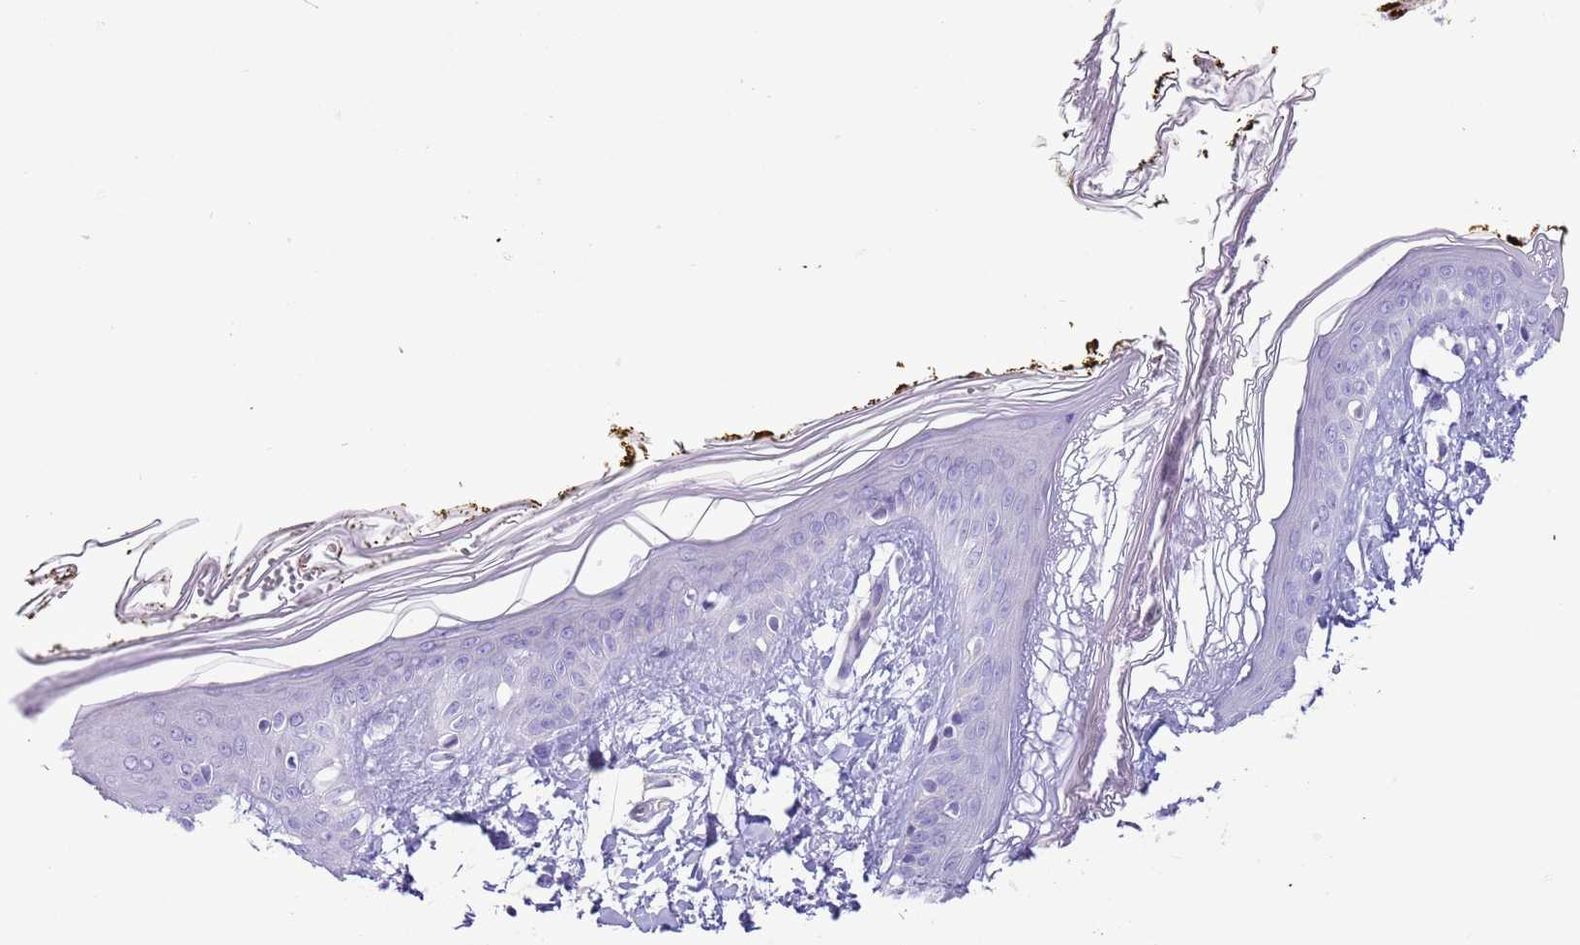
{"staining": {"intensity": "negative", "quantity": "none", "location": "none"}, "tissue": "skin", "cell_type": "Fibroblasts", "image_type": "normal", "snomed": [{"axis": "morphology", "description": "Normal tissue, NOS"}, {"axis": "topography", "description": "Skin"}], "caption": "Immunohistochemistry (IHC) of normal skin reveals no positivity in fibroblasts.", "gene": "SLC7A14", "patient": {"sex": "female", "age": 34}}